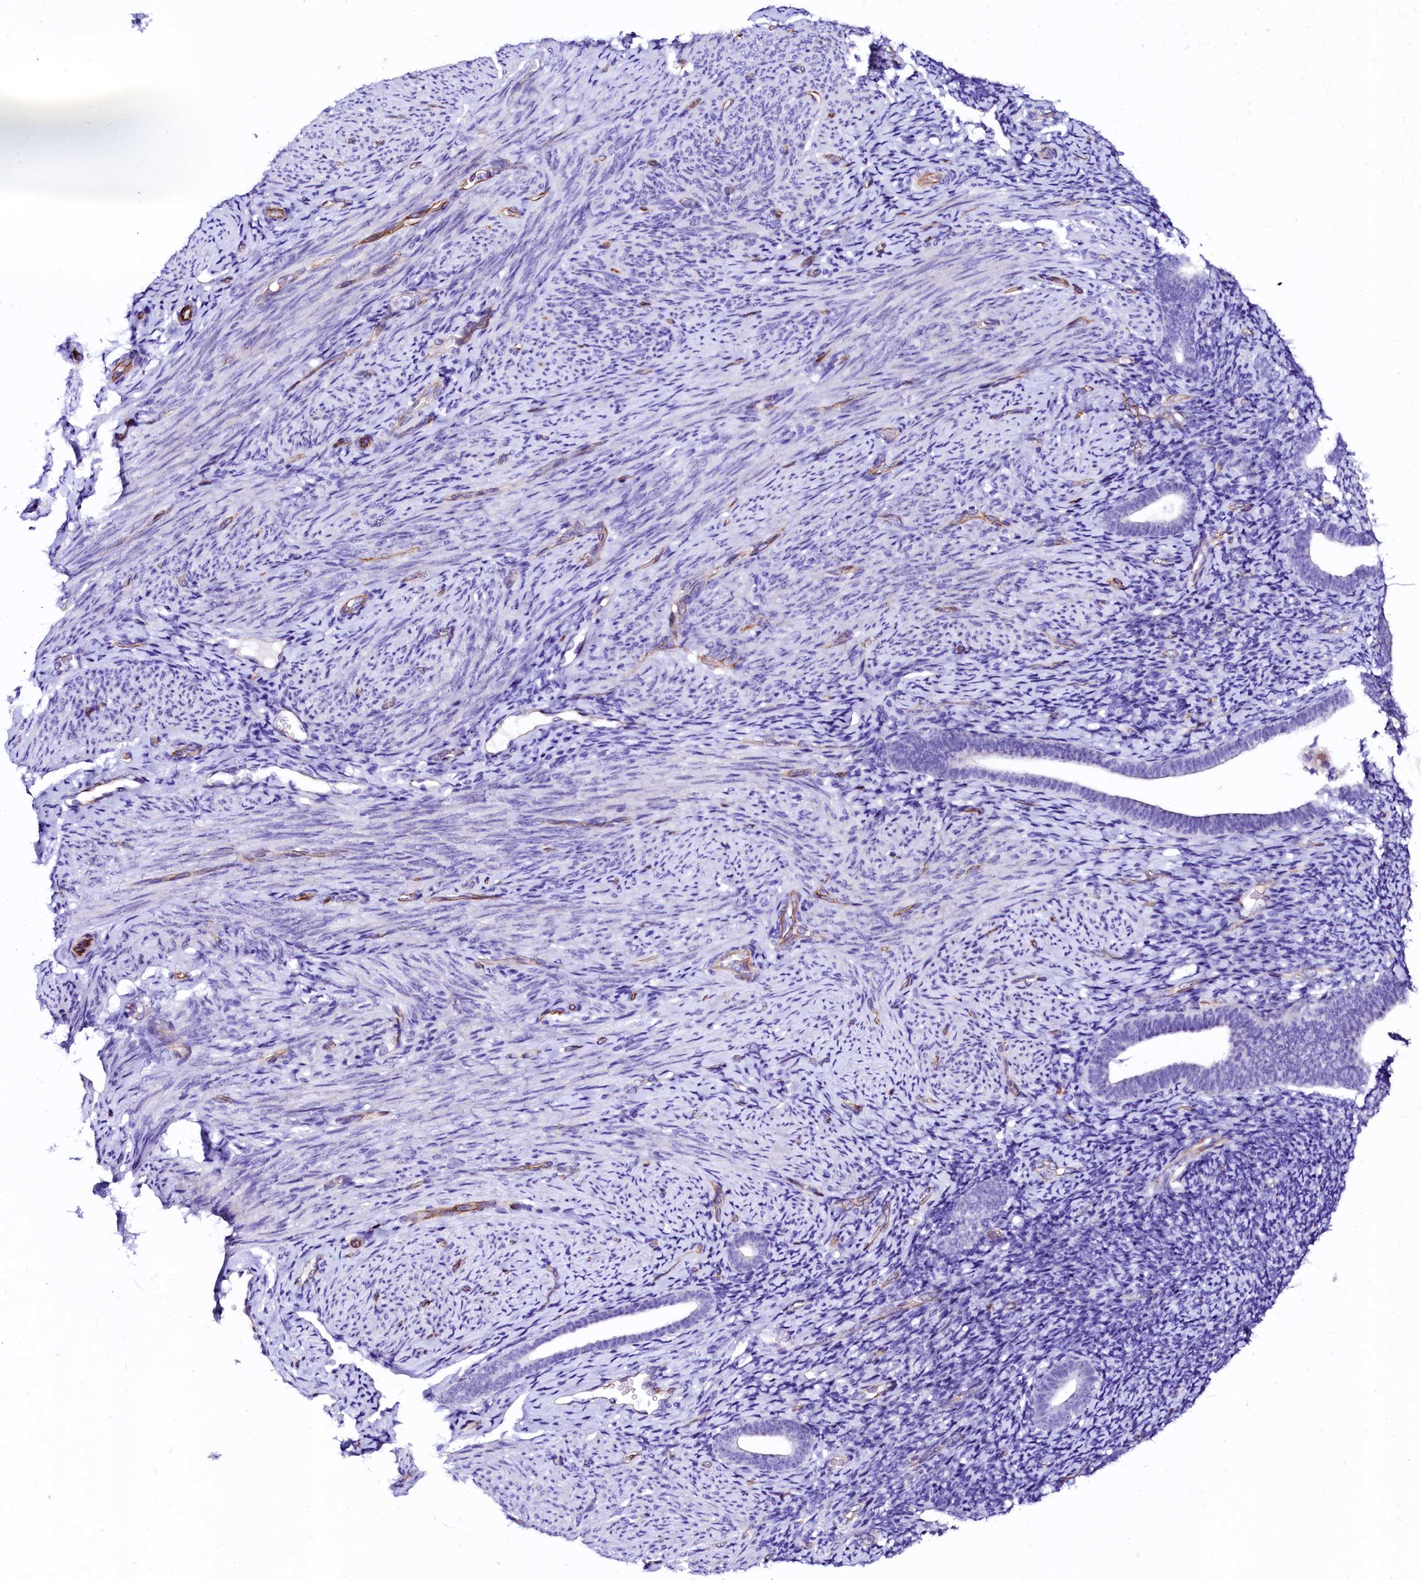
{"staining": {"intensity": "negative", "quantity": "none", "location": "none"}, "tissue": "endometrium", "cell_type": "Cells in endometrial stroma", "image_type": "normal", "snomed": [{"axis": "morphology", "description": "Normal tissue, NOS"}, {"axis": "topography", "description": "Endometrium"}], "caption": "This image is of normal endometrium stained with immunohistochemistry (IHC) to label a protein in brown with the nuclei are counter-stained blue. There is no expression in cells in endometrial stroma. Brightfield microscopy of IHC stained with DAB (3,3'-diaminobenzidine) (brown) and hematoxylin (blue), captured at high magnification.", "gene": "SFR1", "patient": {"sex": "female", "age": 51}}